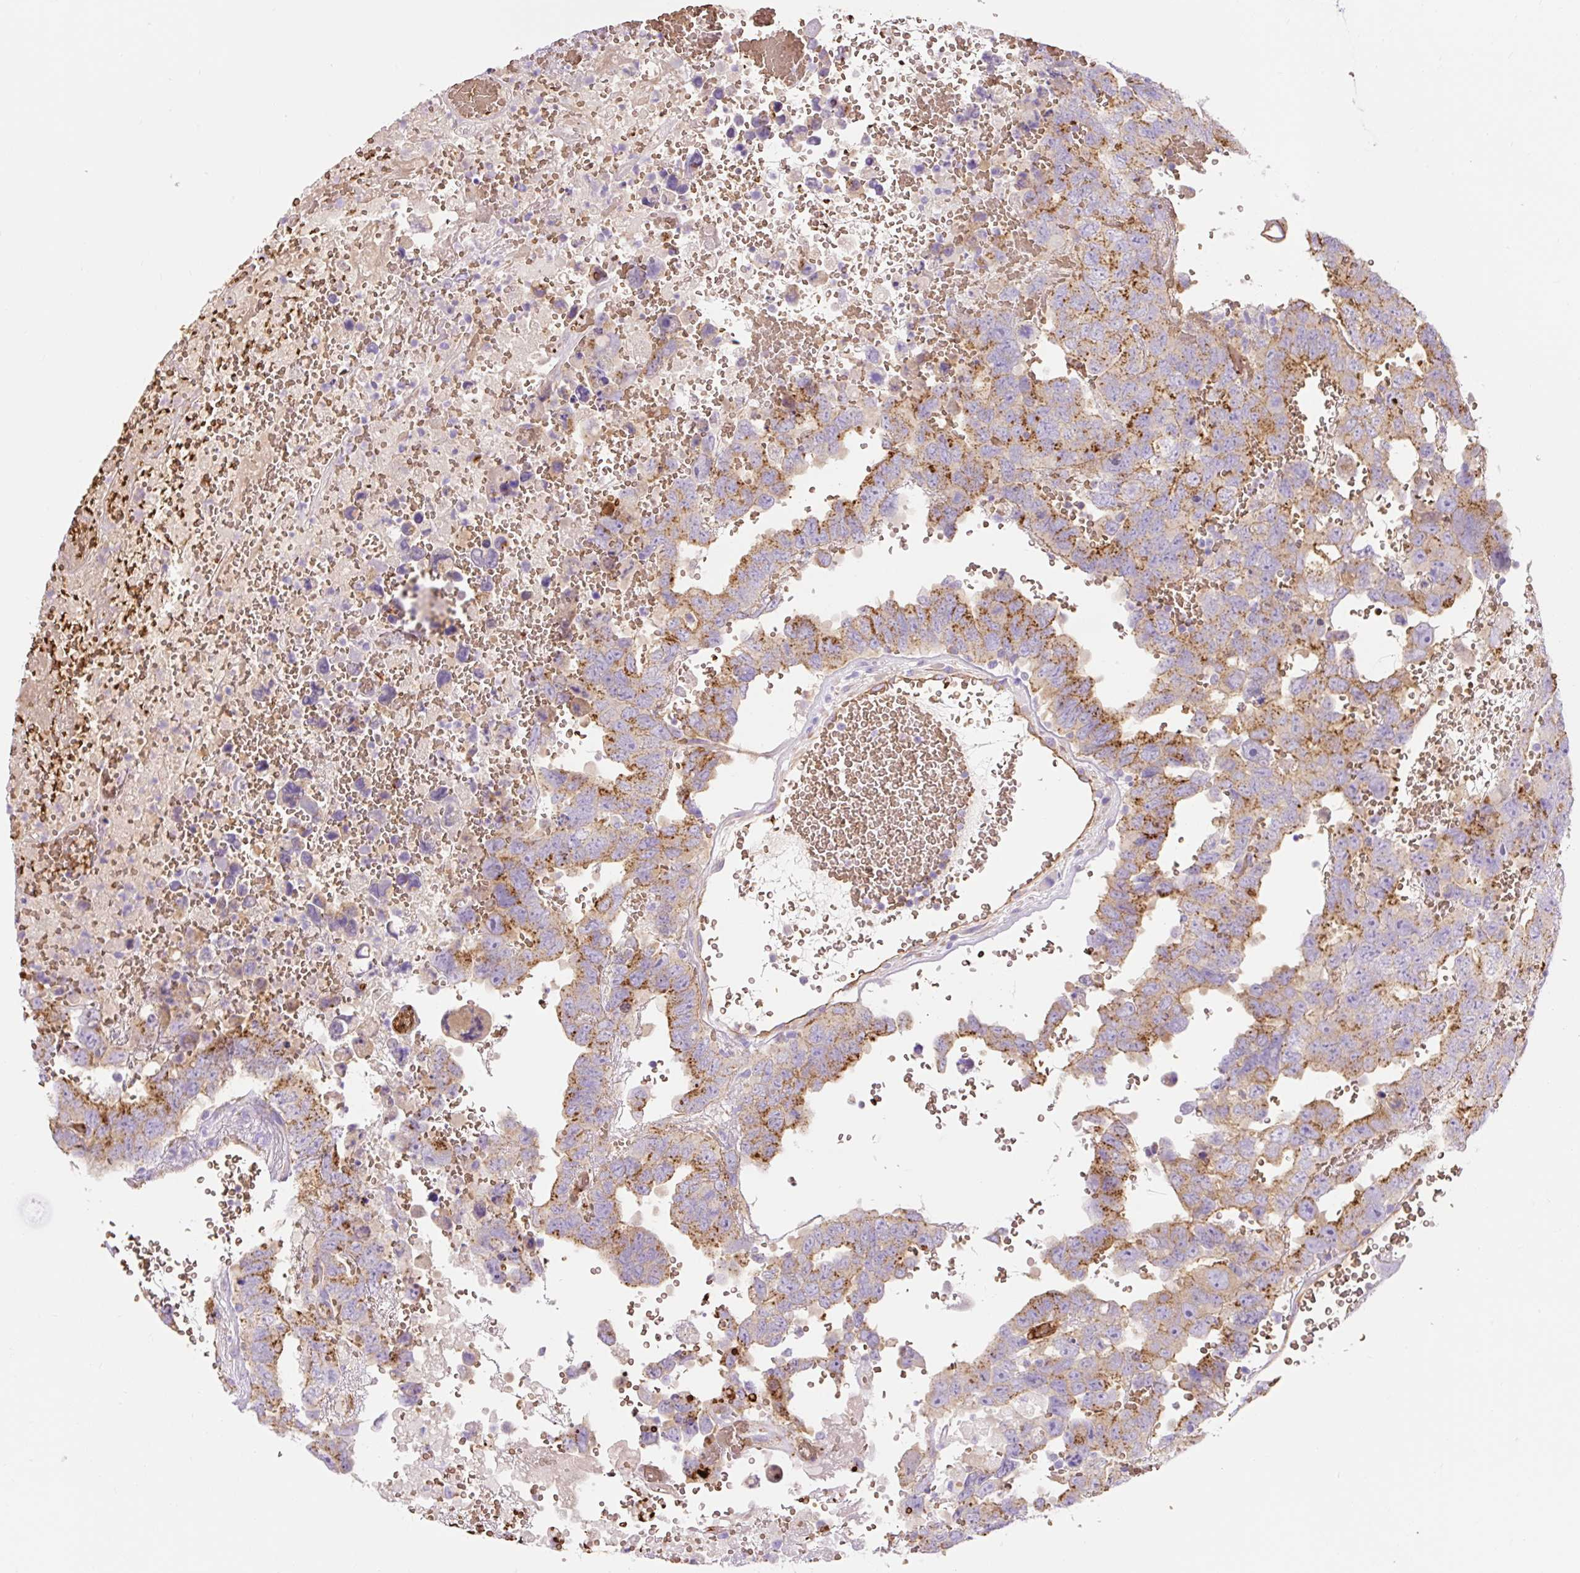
{"staining": {"intensity": "moderate", "quantity": "25%-75%", "location": "cytoplasmic/membranous"}, "tissue": "testis cancer", "cell_type": "Tumor cells", "image_type": "cancer", "snomed": [{"axis": "morphology", "description": "Carcinoma, Embryonal, NOS"}, {"axis": "topography", "description": "Testis"}], "caption": "Testis embryonal carcinoma tissue displays moderate cytoplasmic/membranous staining in approximately 25%-75% of tumor cells, visualized by immunohistochemistry.", "gene": "HIP1R", "patient": {"sex": "male", "age": 45}}